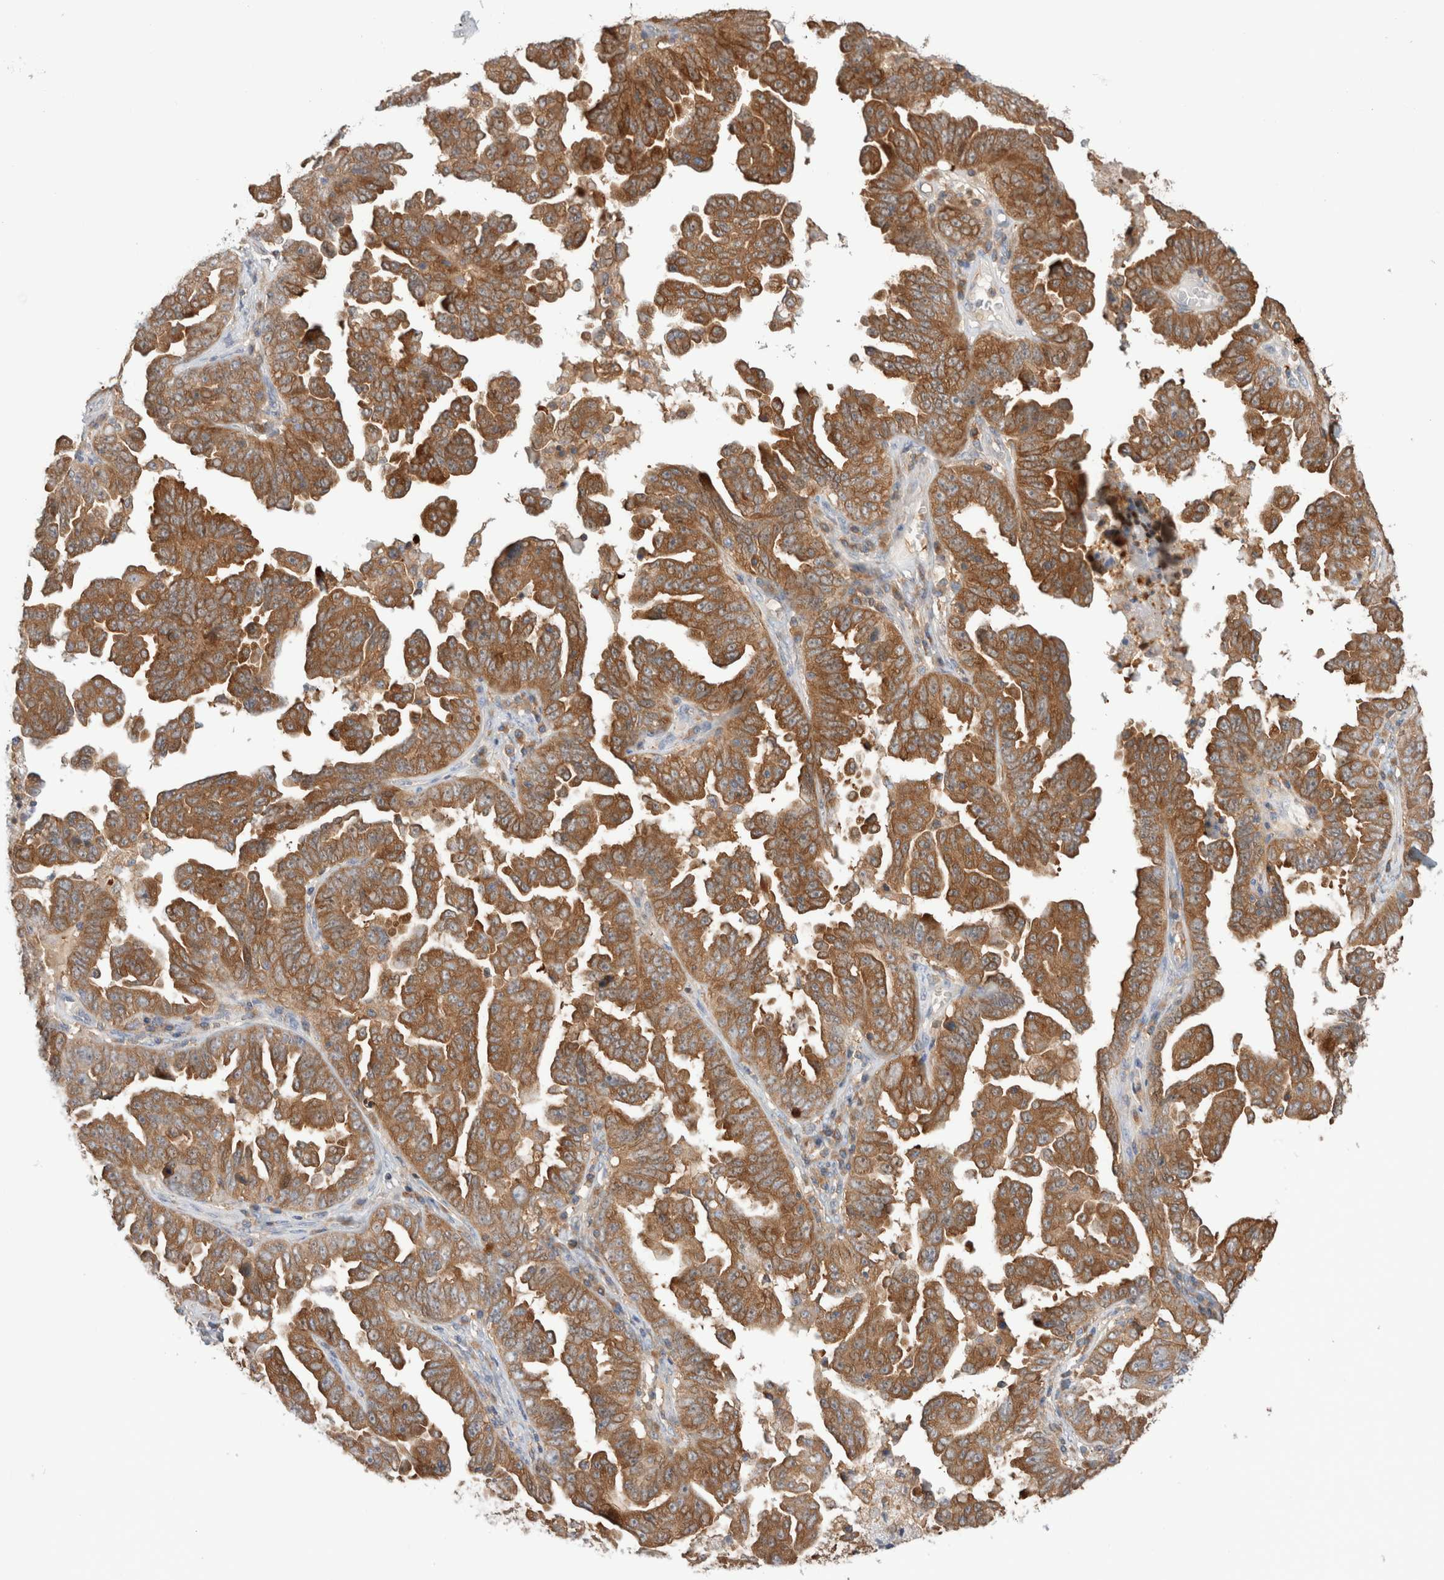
{"staining": {"intensity": "strong", "quantity": ">75%", "location": "cytoplasmic/membranous"}, "tissue": "ovarian cancer", "cell_type": "Tumor cells", "image_type": "cancer", "snomed": [{"axis": "morphology", "description": "Carcinoma, endometroid"}, {"axis": "topography", "description": "Ovary"}], "caption": "Protein staining exhibits strong cytoplasmic/membranous staining in about >75% of tumor cells in endometroid carcinoma (ovarian).", "gene": "KLHL14", "patient": {"sex": "female", "age": 62}}